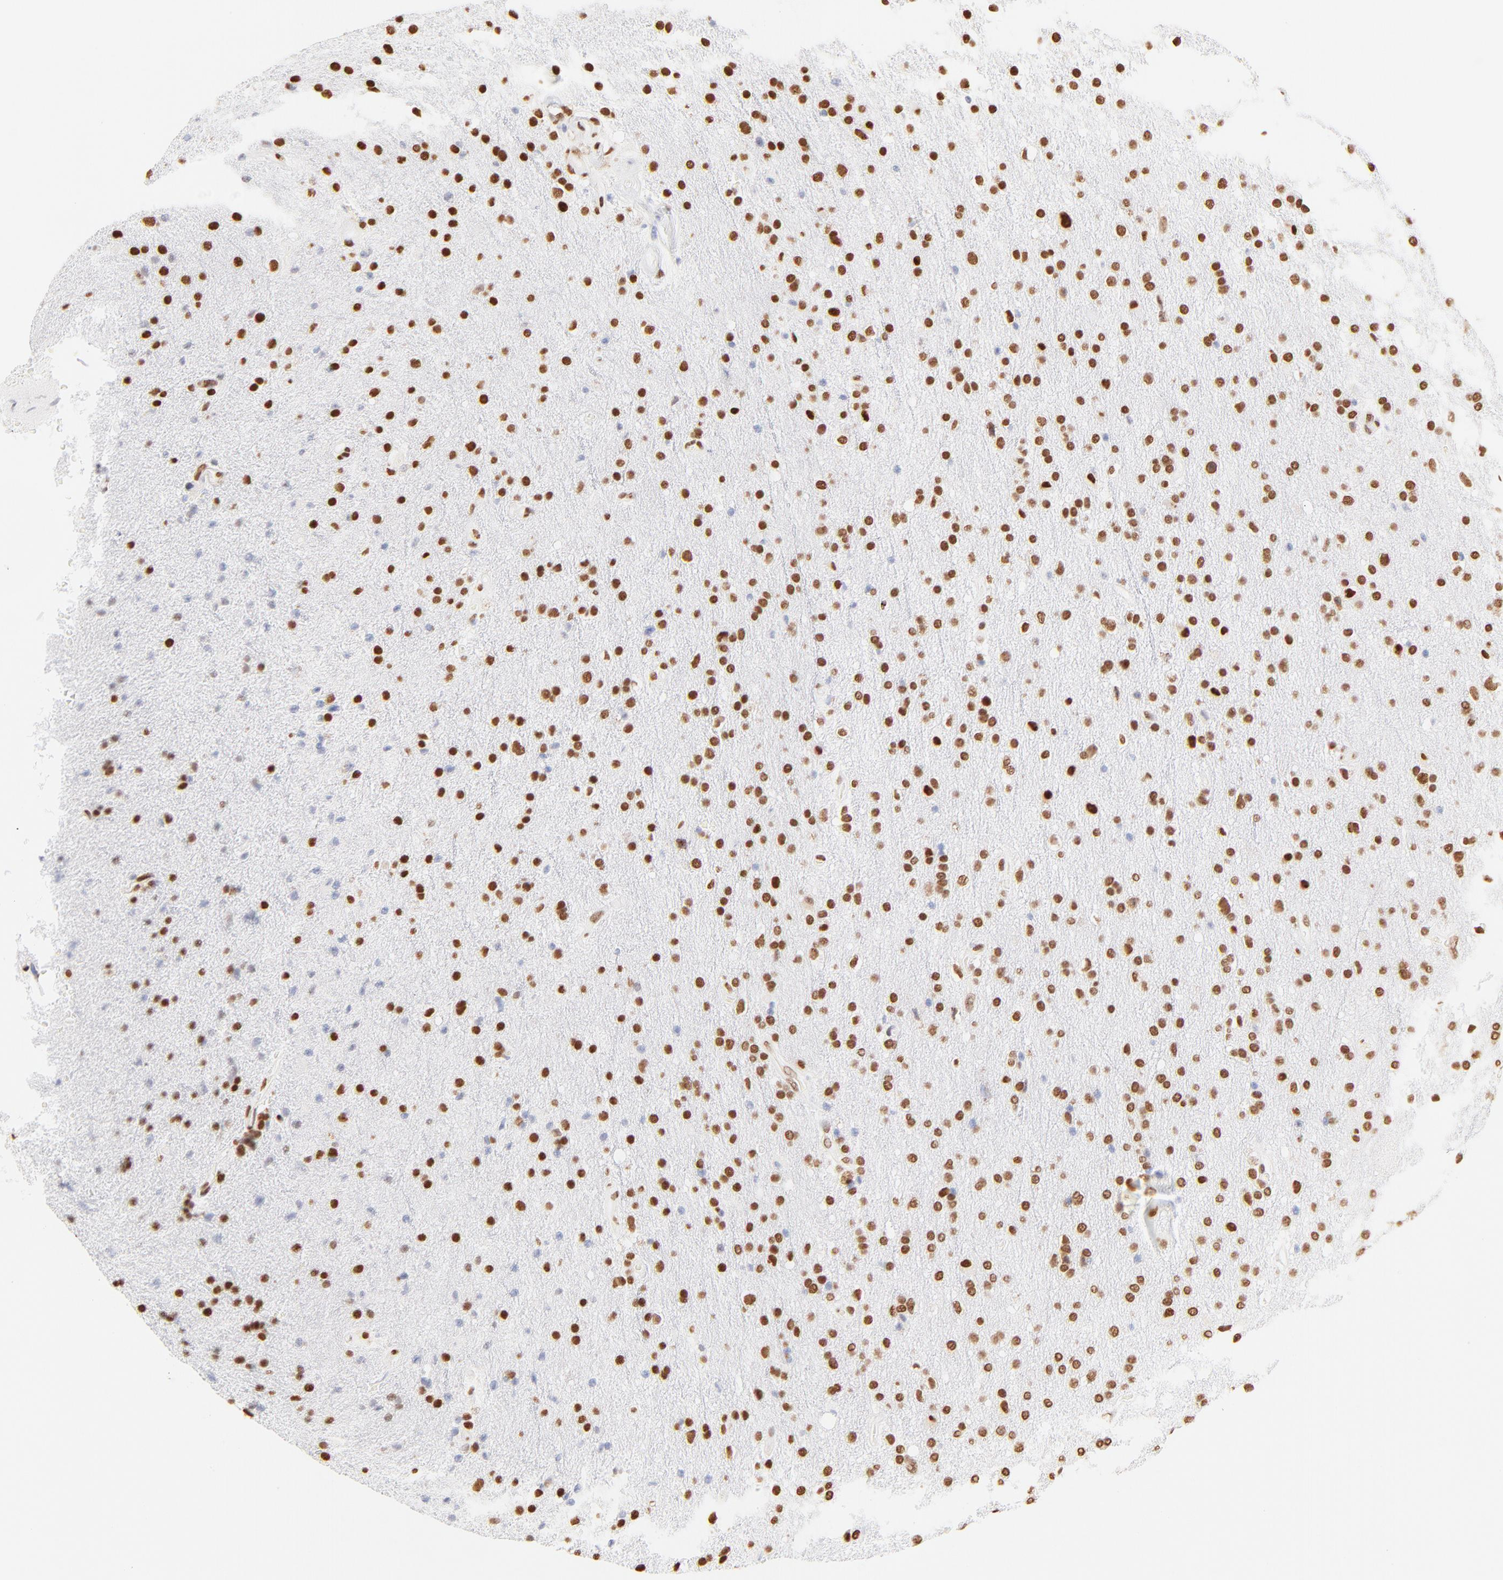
{"staining": {"intensity": "strong", "quantity": ">75%", "location": "nuclear"}, "tissue": "glioma", "cell_type": "Tumor cells", "image_type": "cancer", "snomed": [{"axis": "morphology", "description": "Glioma, malignant, High grade"}, {"axis": "topography", "description": "Brain"}], "caption": "Strong nuclear protein positivity is present in about >75% of tumor cells in malignant glioma (high-grade). The protein is stained brown, and the nuclei are stained in blue (DAB (3,3'-diaminobenzidine) IHC with brightfield microscopy, high magnification).", "gene": "ZNF540", "patient": {"sex": "male", "age": 33}}